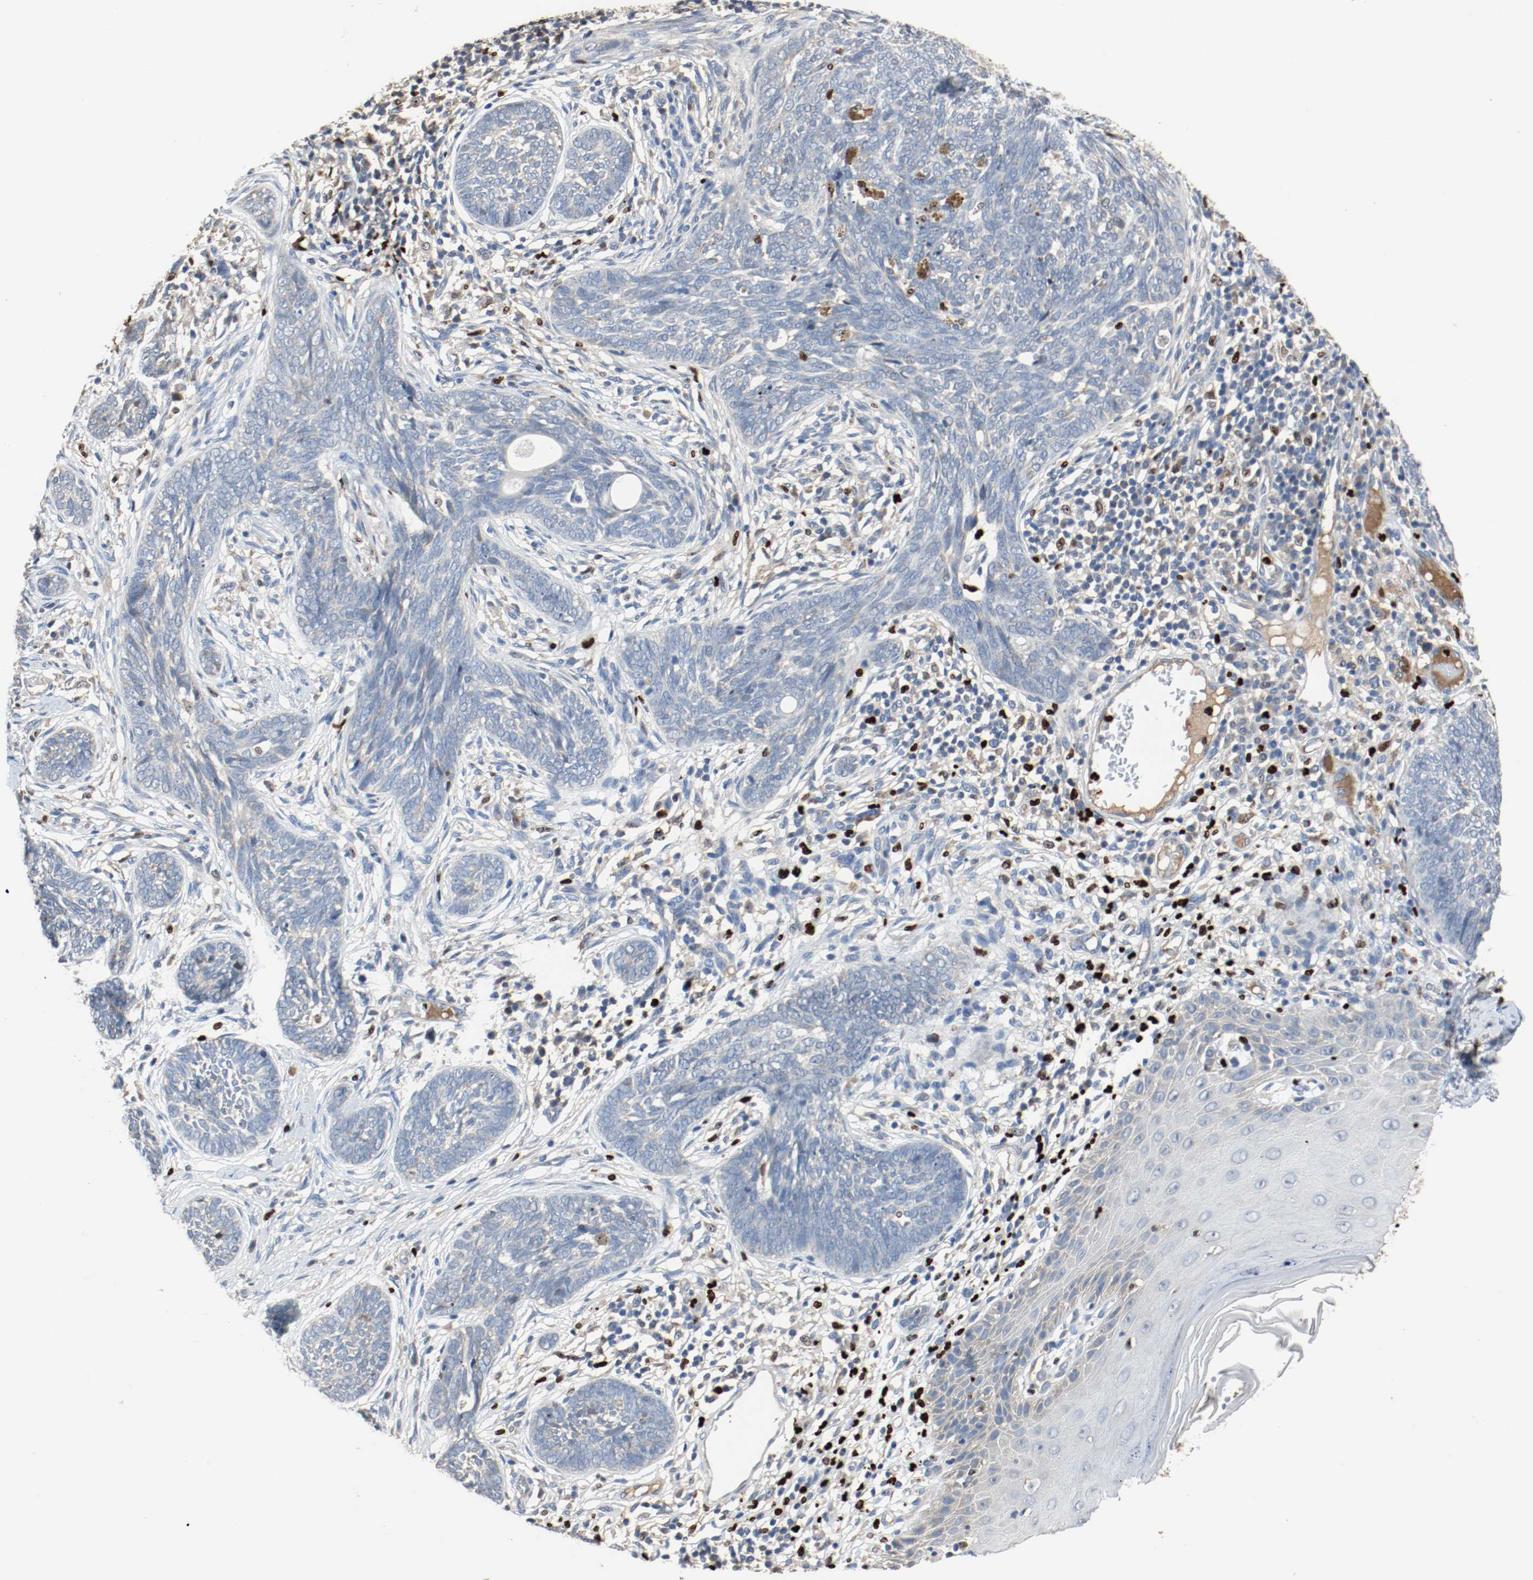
{"staining": {"intensity": "negative", "quantity": "none", "location": "none"}, "tissue": "skin cancer", "cell_type": "Tumor cells", "image_type": "cancer", "snomed": [{"axis": "morphology", "description": "Normal tissue, NOS"}, {"axis": "morphology", "description": "Basal cell carcinoma"}, {"axis": "topography", "description": "Skin"}], "caption": "Skin cancer was stained to show a protein in brown. There is no significant staining in tumor cells.", "gene": "BLK", "patient": {"sex": "male", "age": 87}}